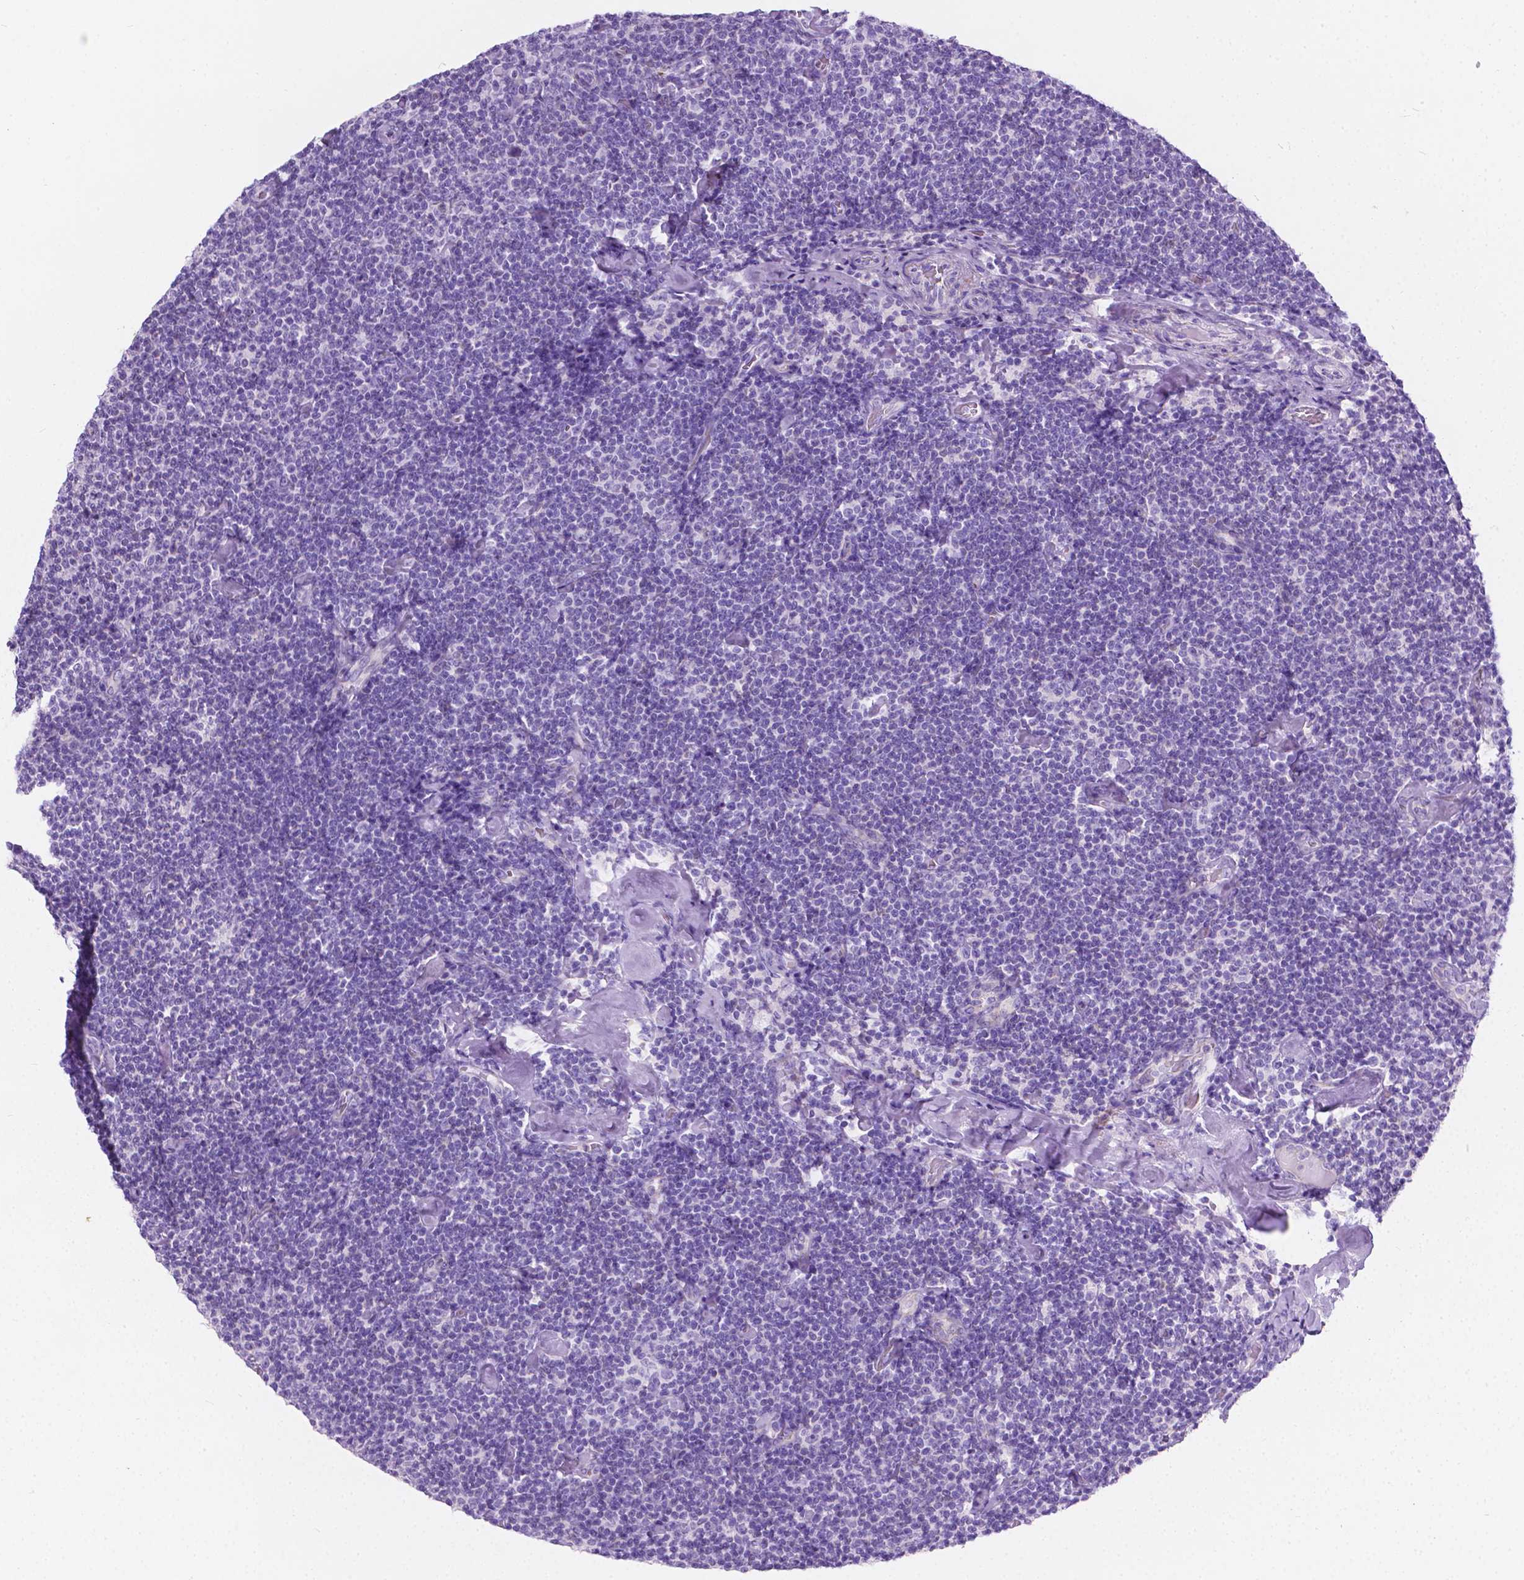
{"staining": {"intensity": "negative", "quantity": "none", "location": "none"}, "tissue": "lymphoma", "cell_type": "Tumor cells", "image_type": "cancer", "snomed": [{"axis": "morphology", "description": "Malignant lymphoma, non-Hodgkin's type, Low grade"}, {"axis": "topography", "description": "Lymph node"}], "caption": "There is no significant expression in tumor cells of lymphoma.", "gene": "GNAO1", "patient": {"sex": "male", "age": 81}}